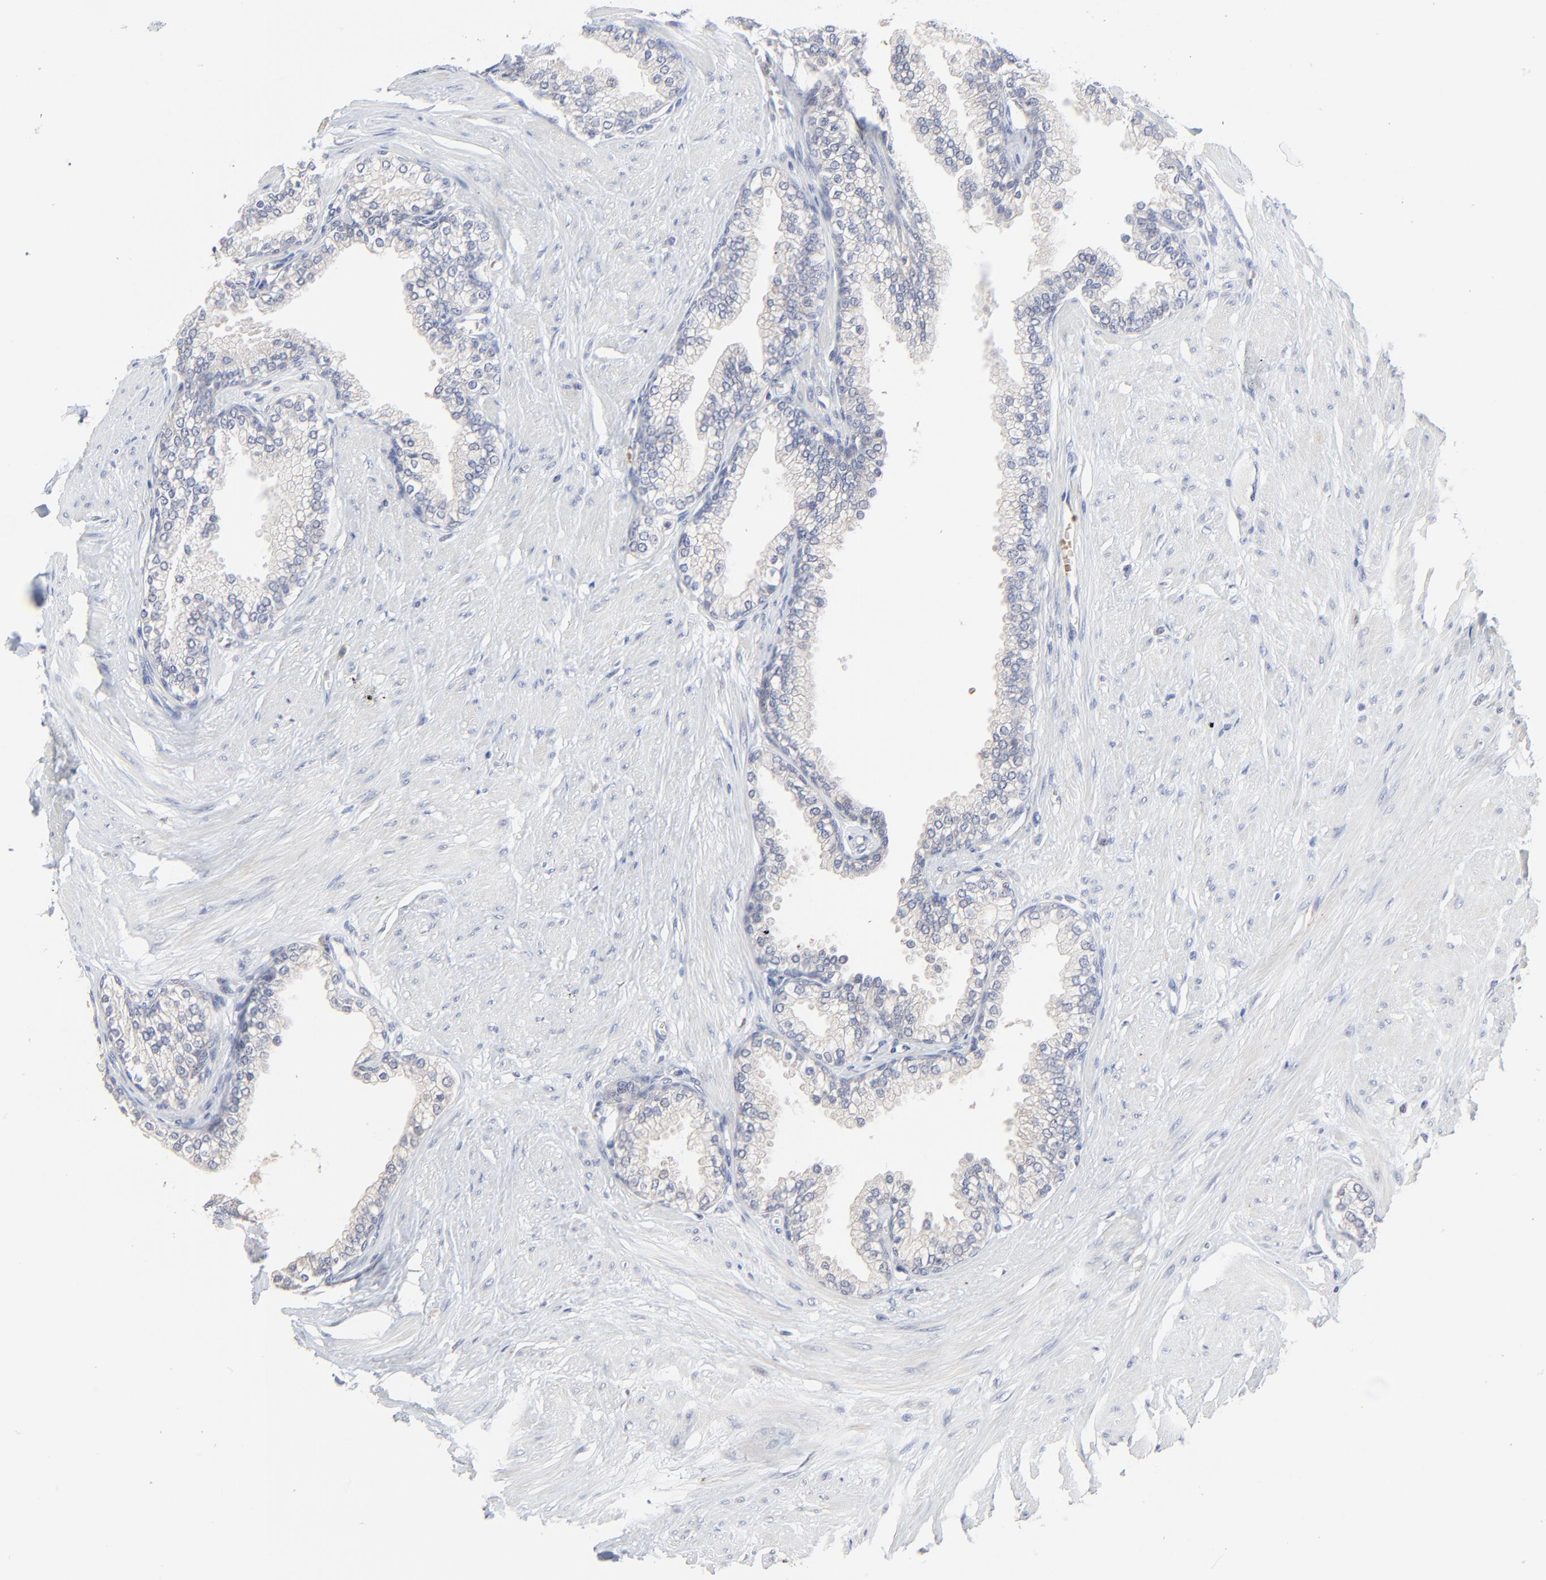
{"staining": {"intensity": "weak", "quantity": ">75%", "location": "cytoplasmic/membranous"}, "tissue": "prostate", "cell_type": "Glandular cells", "image_type": "normal", "snomed": [{"axis": "morphology", "description": "Normal tissue, NOS"}, {"axis": "topography", "description": "Prostate"}], "caption": "Immunohistochemical staining of normal prostate demonstrates low levels of weak cytoplasmic/membranous expression in about >75% of glandular cells.", "gene": "FANCB", "patient": {"sex": "male", "age": 64}}